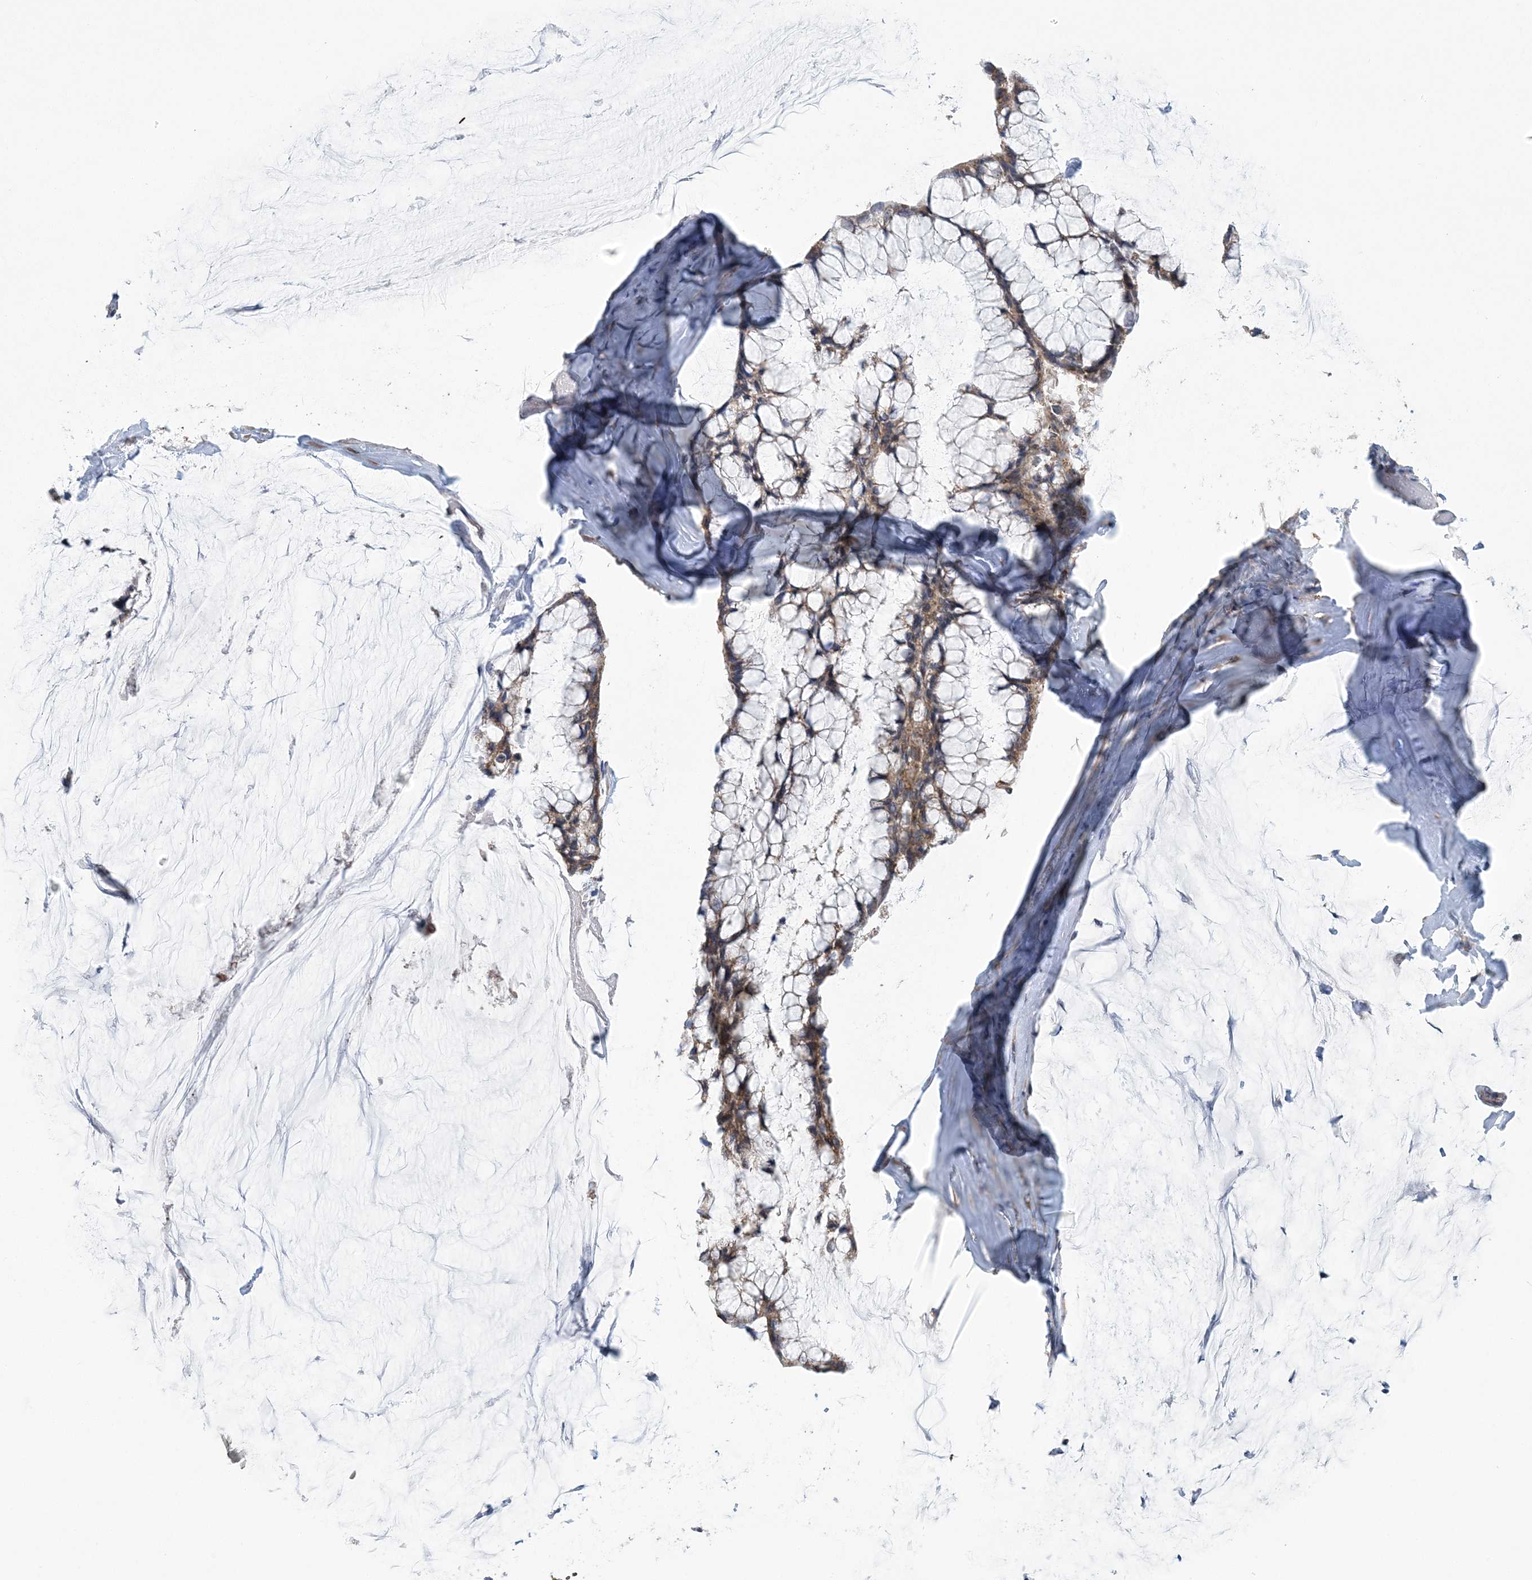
{"staining": {"intensity": "moderate", "quantity": ">75%", "location": "cytoplasmic/membranous"}, "tissue": "ovarian cancer", "cell_type": "Tumor cells", "image_type": "cancer", "snomed": [{"axis": "morphology", "description": "Cystadenocarcinoma, mucinous, NOS"}, {"axis": "topography", "description": "Ovary"}], "caption": "The immunohistochemical stain highlights moderate cytoplasmic/membranous expression in tumor cells of ovarian cancer (mucinous cystadenocarcinoma) tissue.", "gene": "SLX9", "patient": {"sex": "female", "age": 39}}